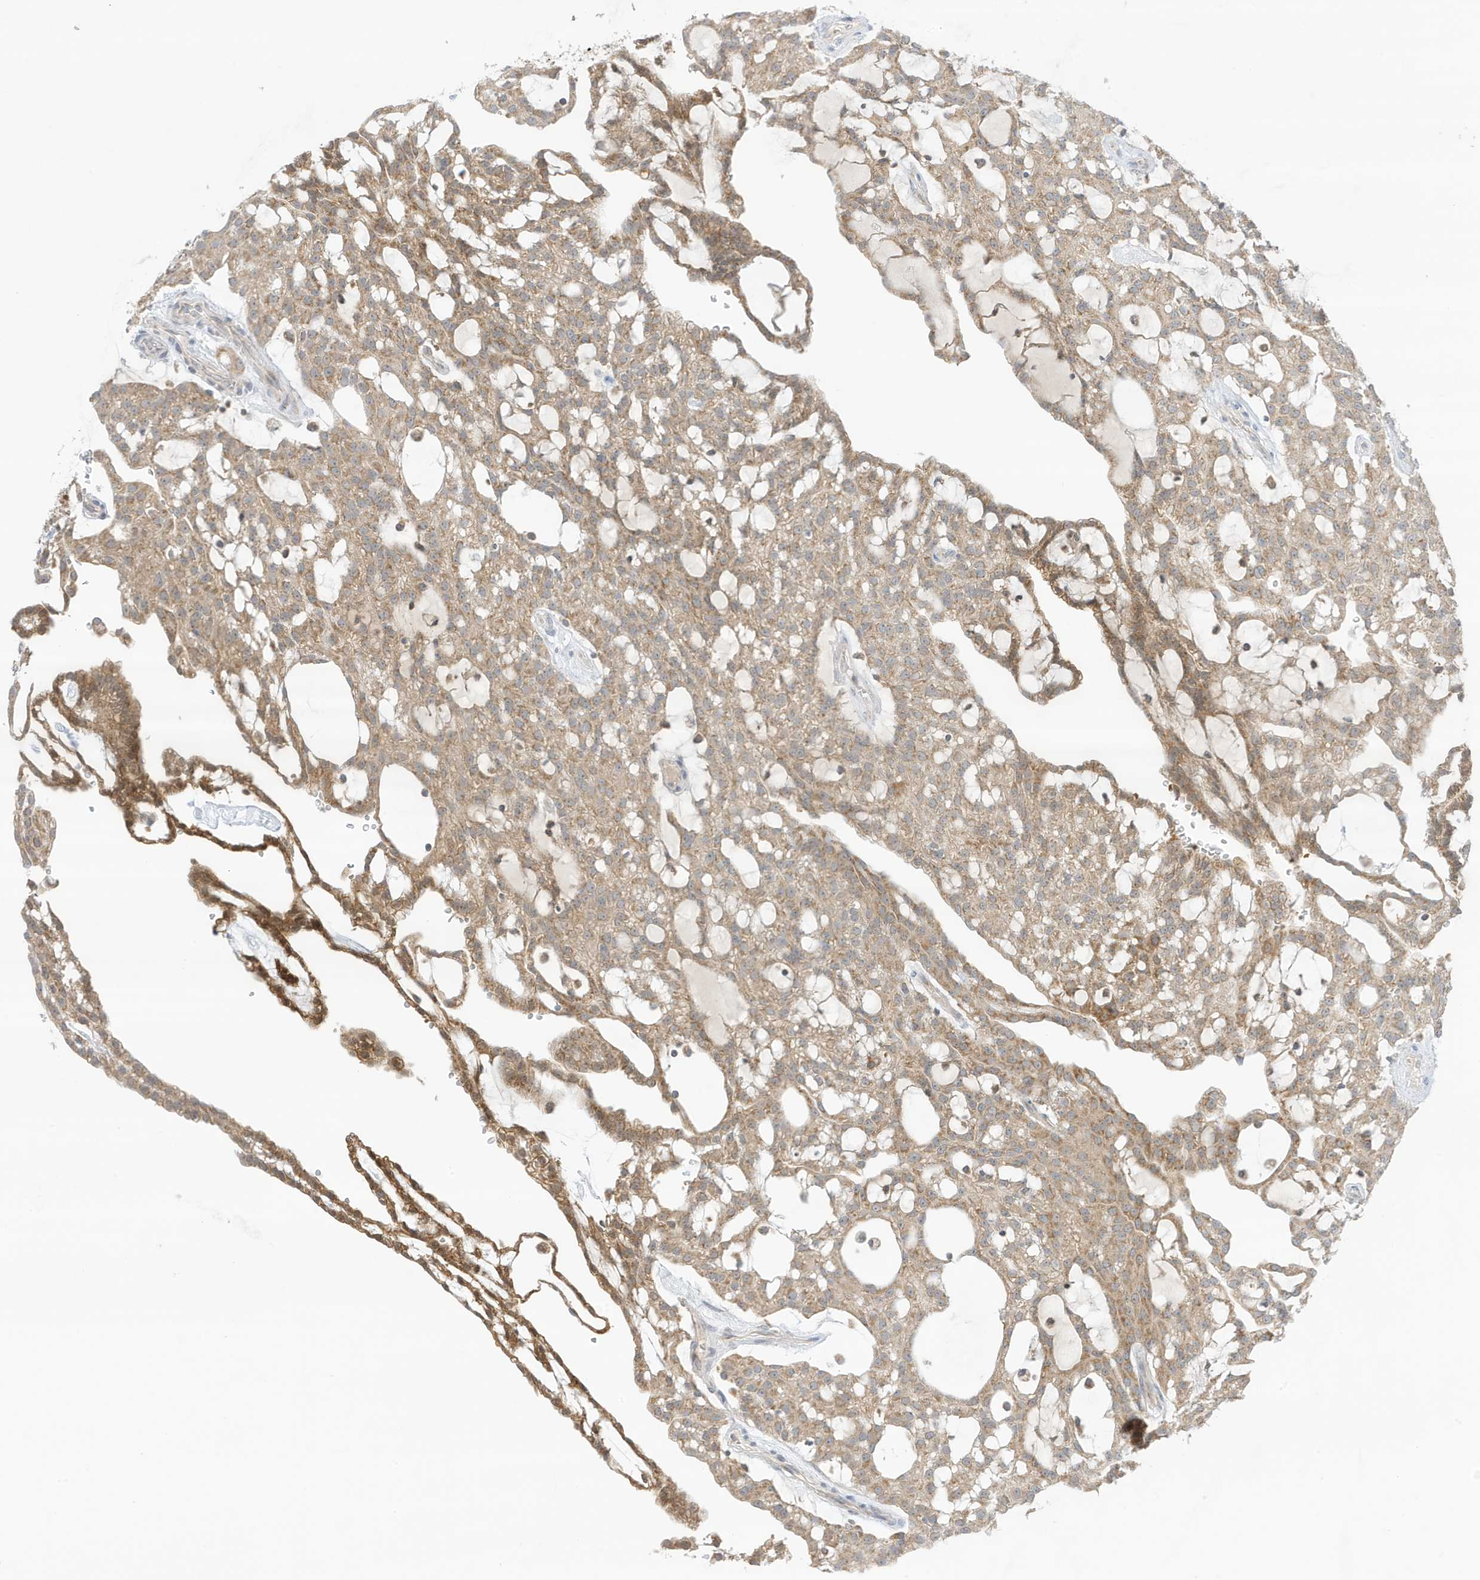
{"staining": {"intensity": "moderate", "quantity": ">75%", "location": "cytoplasmic/membranous"}, "tissue": "renal cancer", "cell_type": "Tumor cells", "image_type": "cancer", "snomed": [{"axis": "morphology", "description": "Adenocarcinoma, NOS"}, {"axis": "topography", "description": "Kidney"}], "caption": "The image demonstrates a brown stain indicating the presence of a protein in the cytoplasmic/membranous of tumor cells in renal adenocarcinoma. Nuclei are stained in blue.", "gene": "NPPC", "patient": {"sex": "male", "age": 63}}